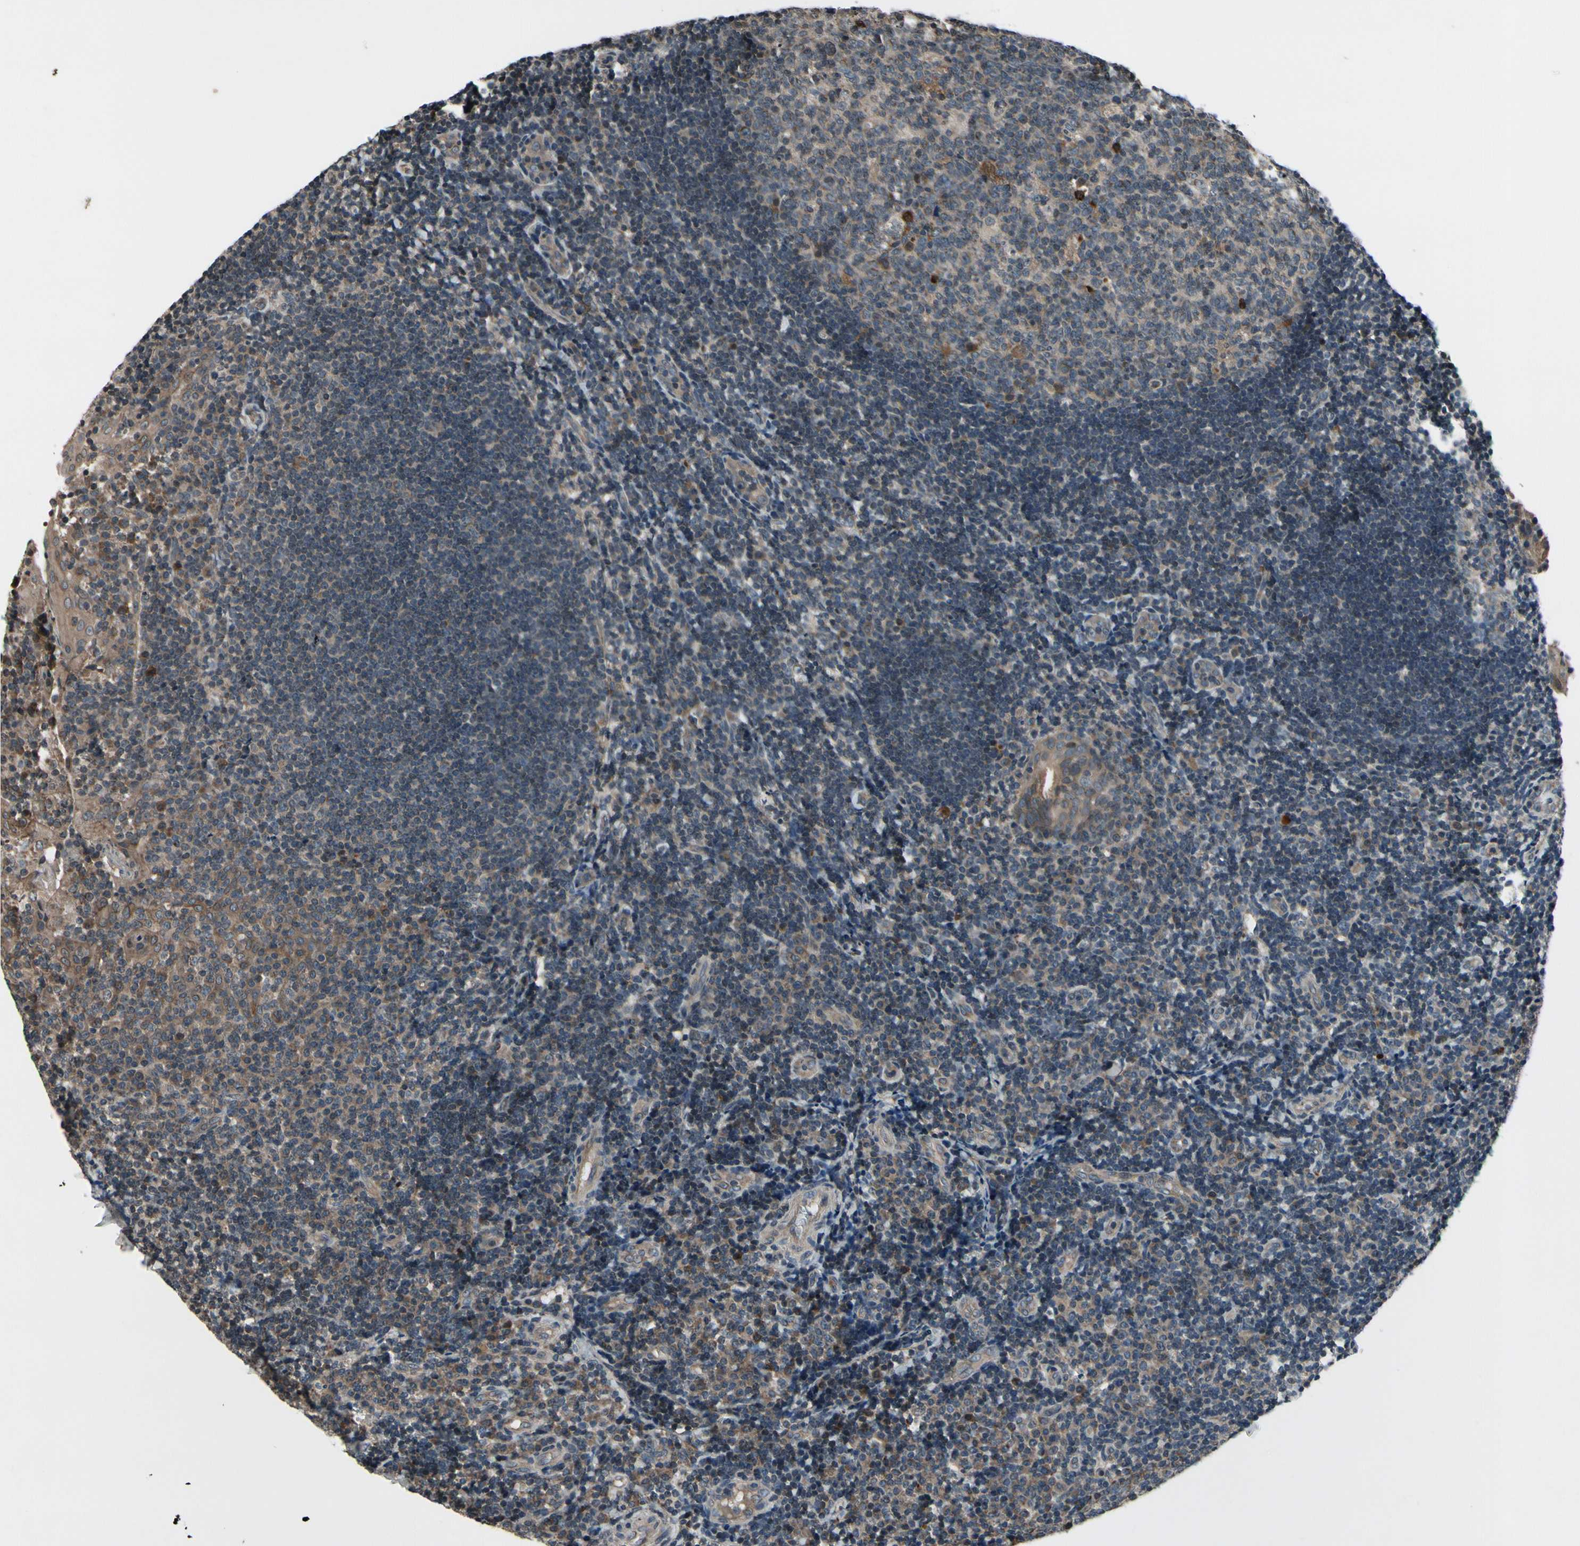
{"staining": {"intensity": "moderate", "quantity": "25%-75%", "location": "cytoplasmic/membranous"}, "tissue": "tonsil", "cell_type": "Germinal center cells", "image_type": "normal", "snomed": [{"axis": "morphology", "description": "Normal tissue, NOS"}, {"axis": "topography", "description": "Tonsil"}], "caption": "Moderate cytoplasmic/membranous expression is identified in approximately 25%-75% of germinal center cells in unremarkable tonsil.", "gene": "MBTPS2", "patient": {"sex": "female", "age": 40}}